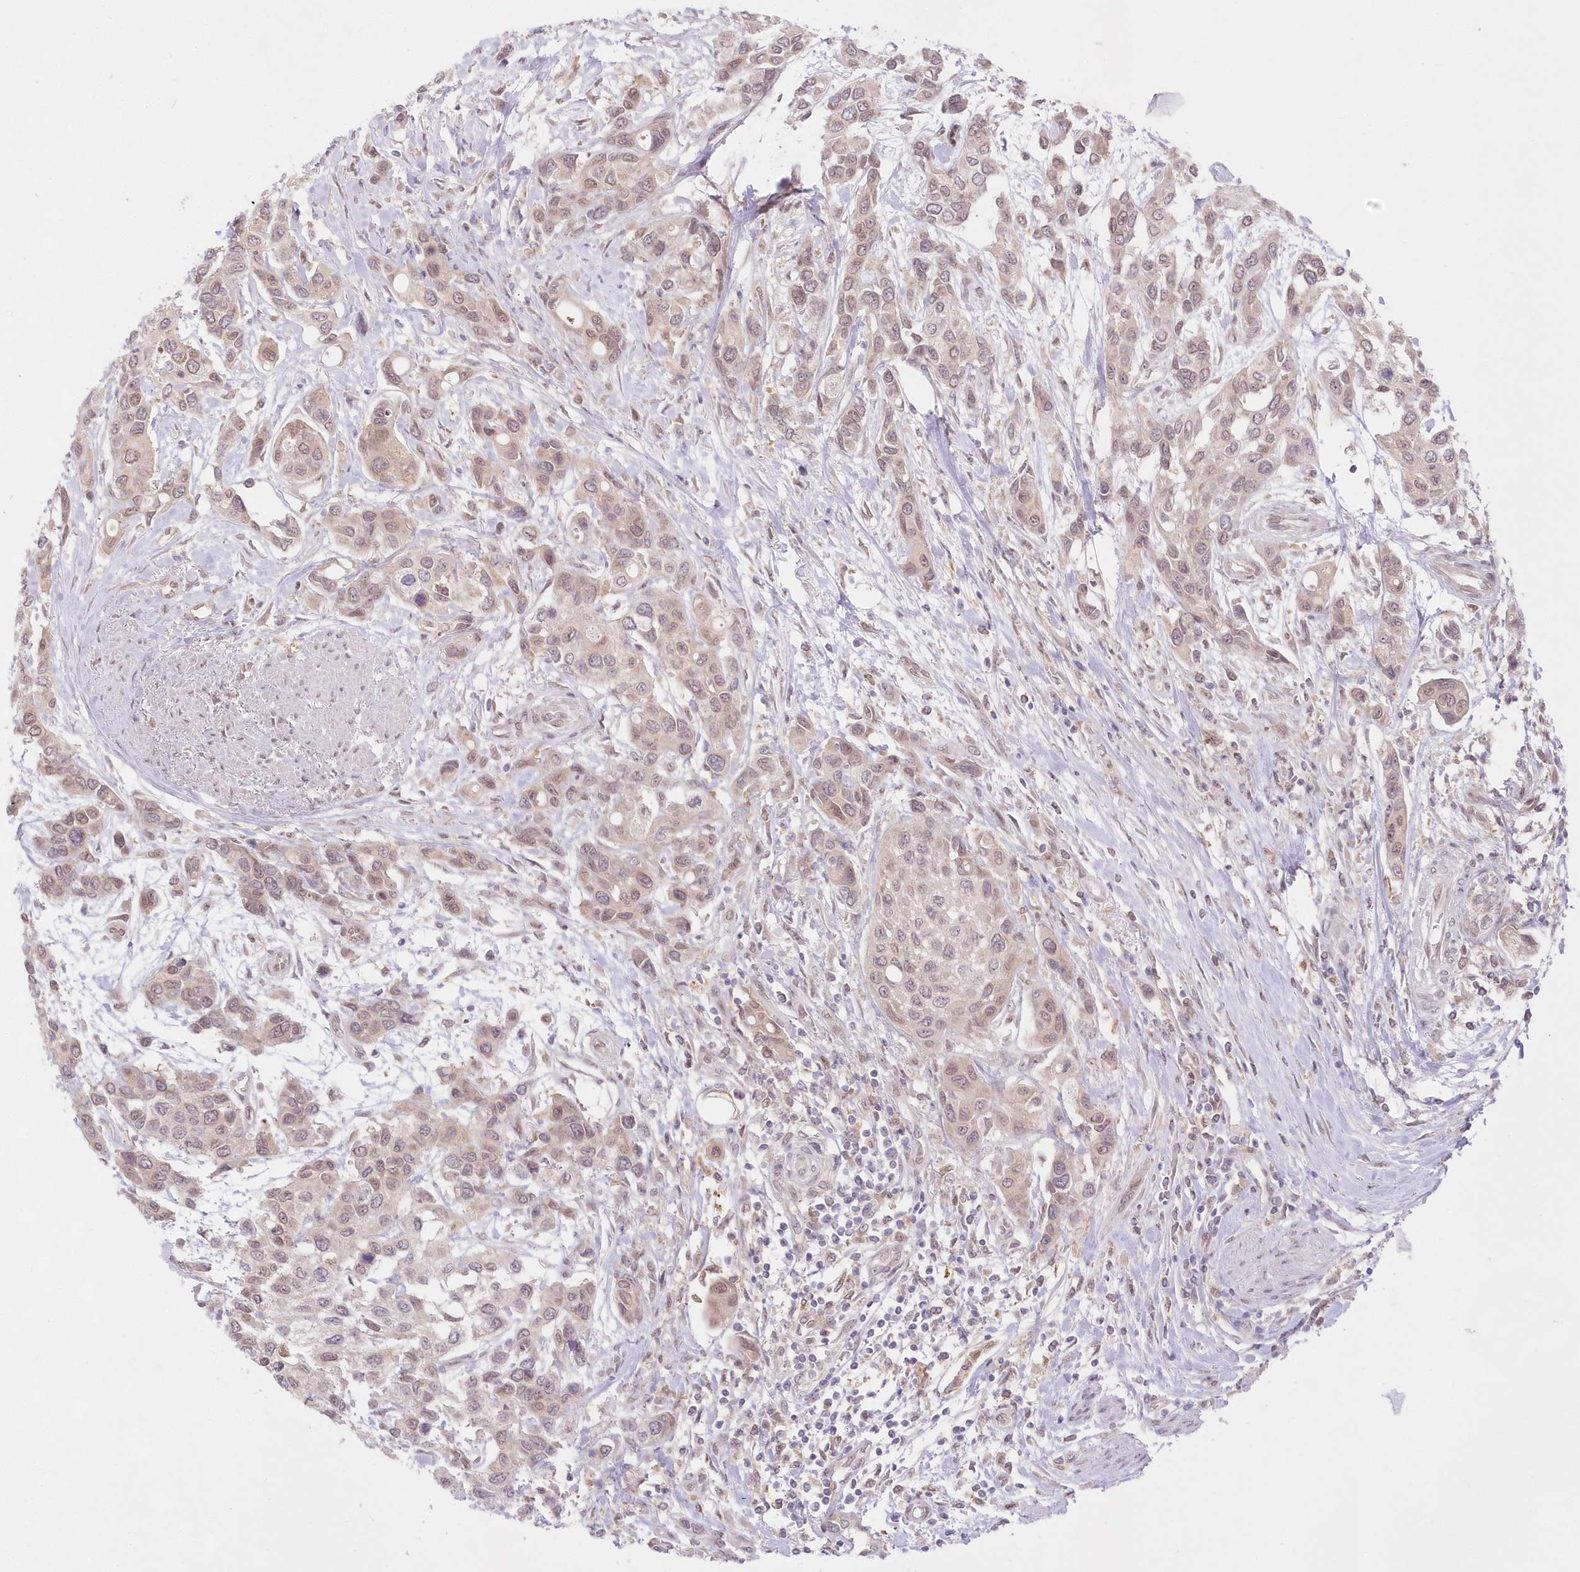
{"staining": {"intensity": "weak", "quantity": ">75%", "location": "nuclear"}, "tissue": "urothelial cancer", "cell_type": "Tumor cells", "image_type": "cancer", "snomed": [{"axis": "morphology", "description": "Normal tissue, NOS"}, {"axis": "morphology", "description": "Urothelial carcinoma, High grade"}, {"axis": "topography", "description": "Vascular tissue"}, {"axis": "topography", "description": "Urinary bladder"}], "caption": "IHC staining of urothelial cancer, which reveals low levels of weak nuclear staining in about >75% of tumor cells indicating weak nuclear protein staining. The staining was performed using DAB (brown) for protein detection and nuclei were counterstained in hematoxylin (blue).", "gene": "RNPEP", "patient": {"sex": "female", "age": 56}}